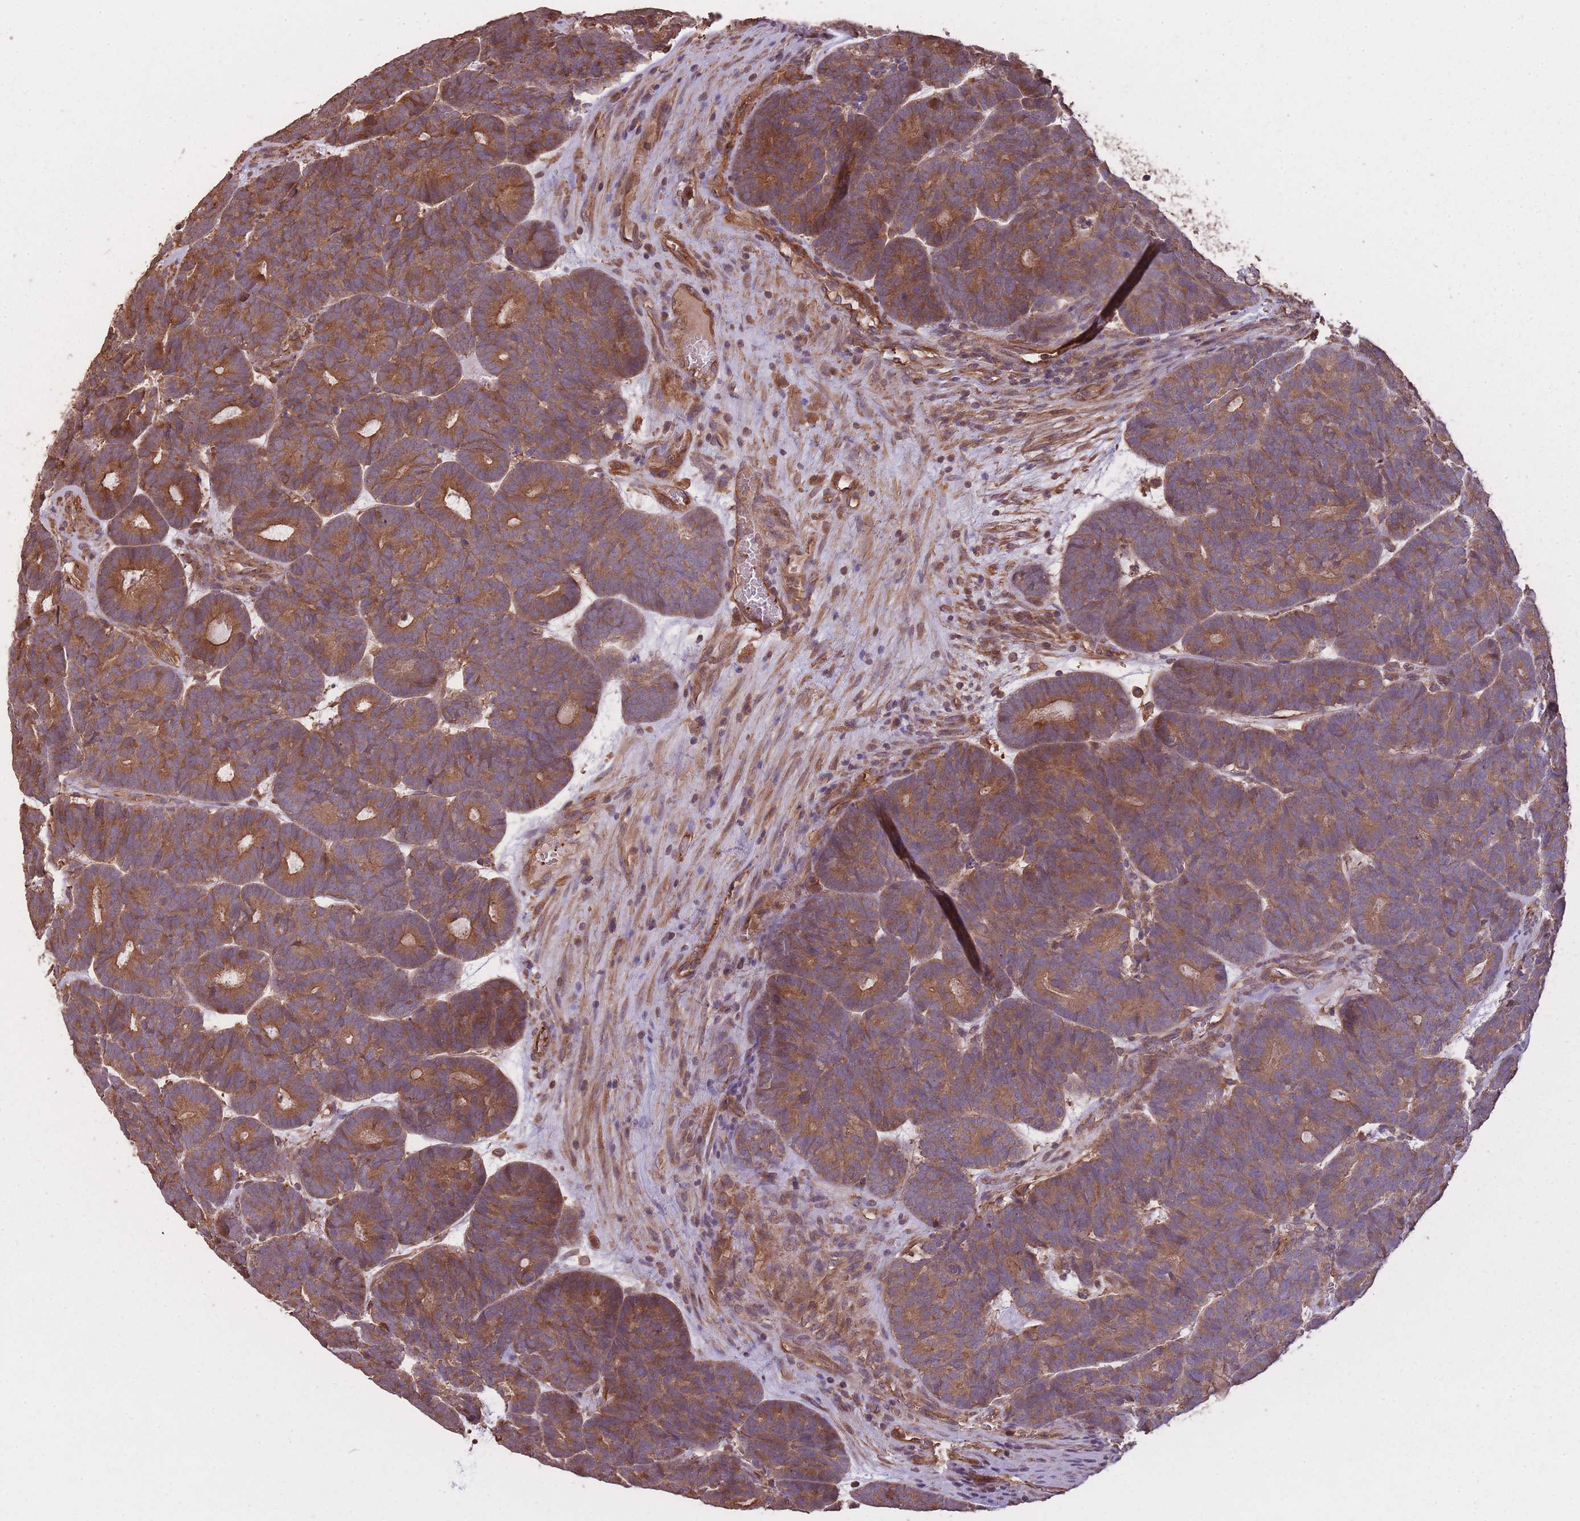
{"staining": {"intensity": "moderate", "quantity": ">75%", "location": "cytoplasmic/membranous"}, "tissue": "head and neck cancer", "cell_type": "Tumor cells", "image_type": "cancer", "snomed": [{"axis": "morphology", "description": "Adenocarcinoma, NOS"}, {"axis": "topography", "description": "Head-Neck"}], "caption": "Tumor cells exhibit medium levels of moderate cytoplasmic/membranous positivity in approximately >75% of cells in head and neck adenocarcinoma.", "gene": "ARMH3", "patient": {"sex": "female", "age": 81}}